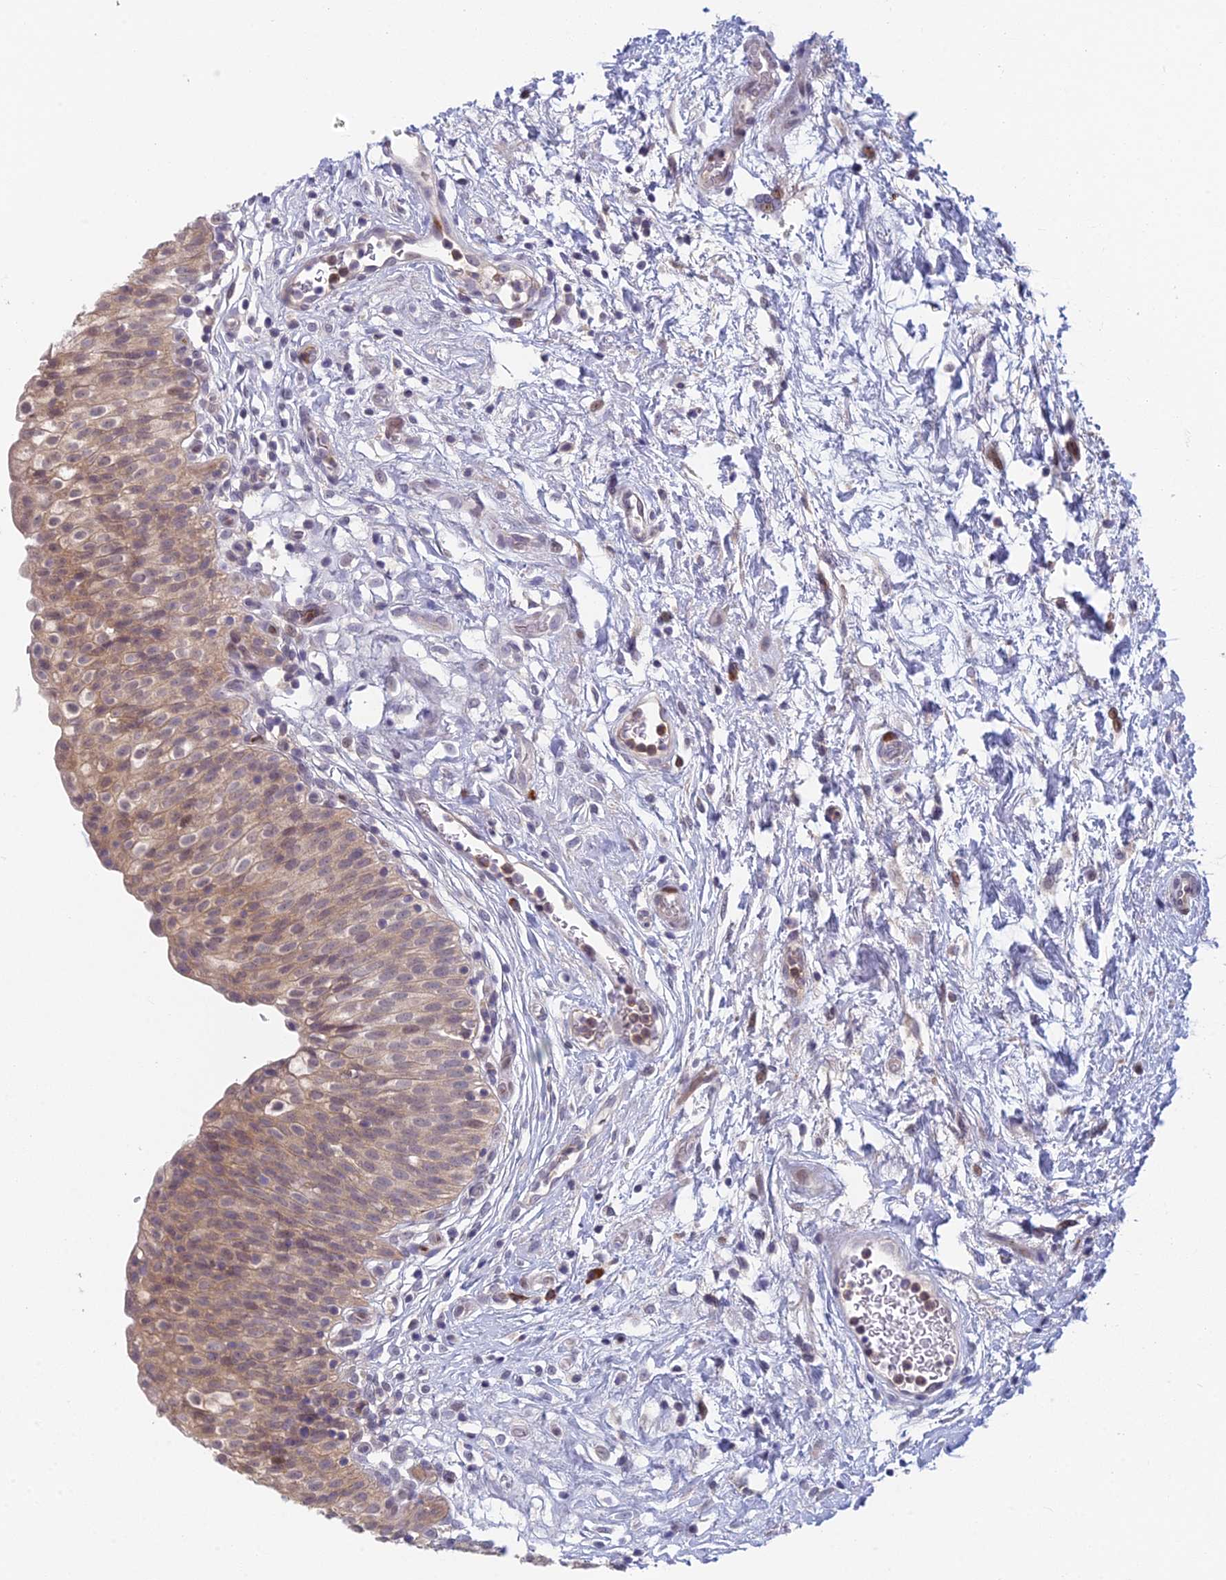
{"staining": {"intensity": "weak", "quantity": ">75%", "location": "cytoplasmic/membranous"}, "tissue": "urinary bladder", "cell_type": "Urothelial cells", "image_type": "normal", "snomed": [{"axis": "morphology", "description": "Normal tissue, NOS"}, {"axis": "topography", "description": "Urinary bladder"}], "caption": "High-magnification brightfield microscopy of normal urinary bladder stained with DAB (3,3'-diaminobenzidine) (brown) and counterstained with hematoxylin (blue). urothelial cells exhibit weak cytoplasmic/membranous expression is seen in approximately>75% of cells.", "gene": "PPP1R26", "patient": {"sex": "male", "age": 55}}